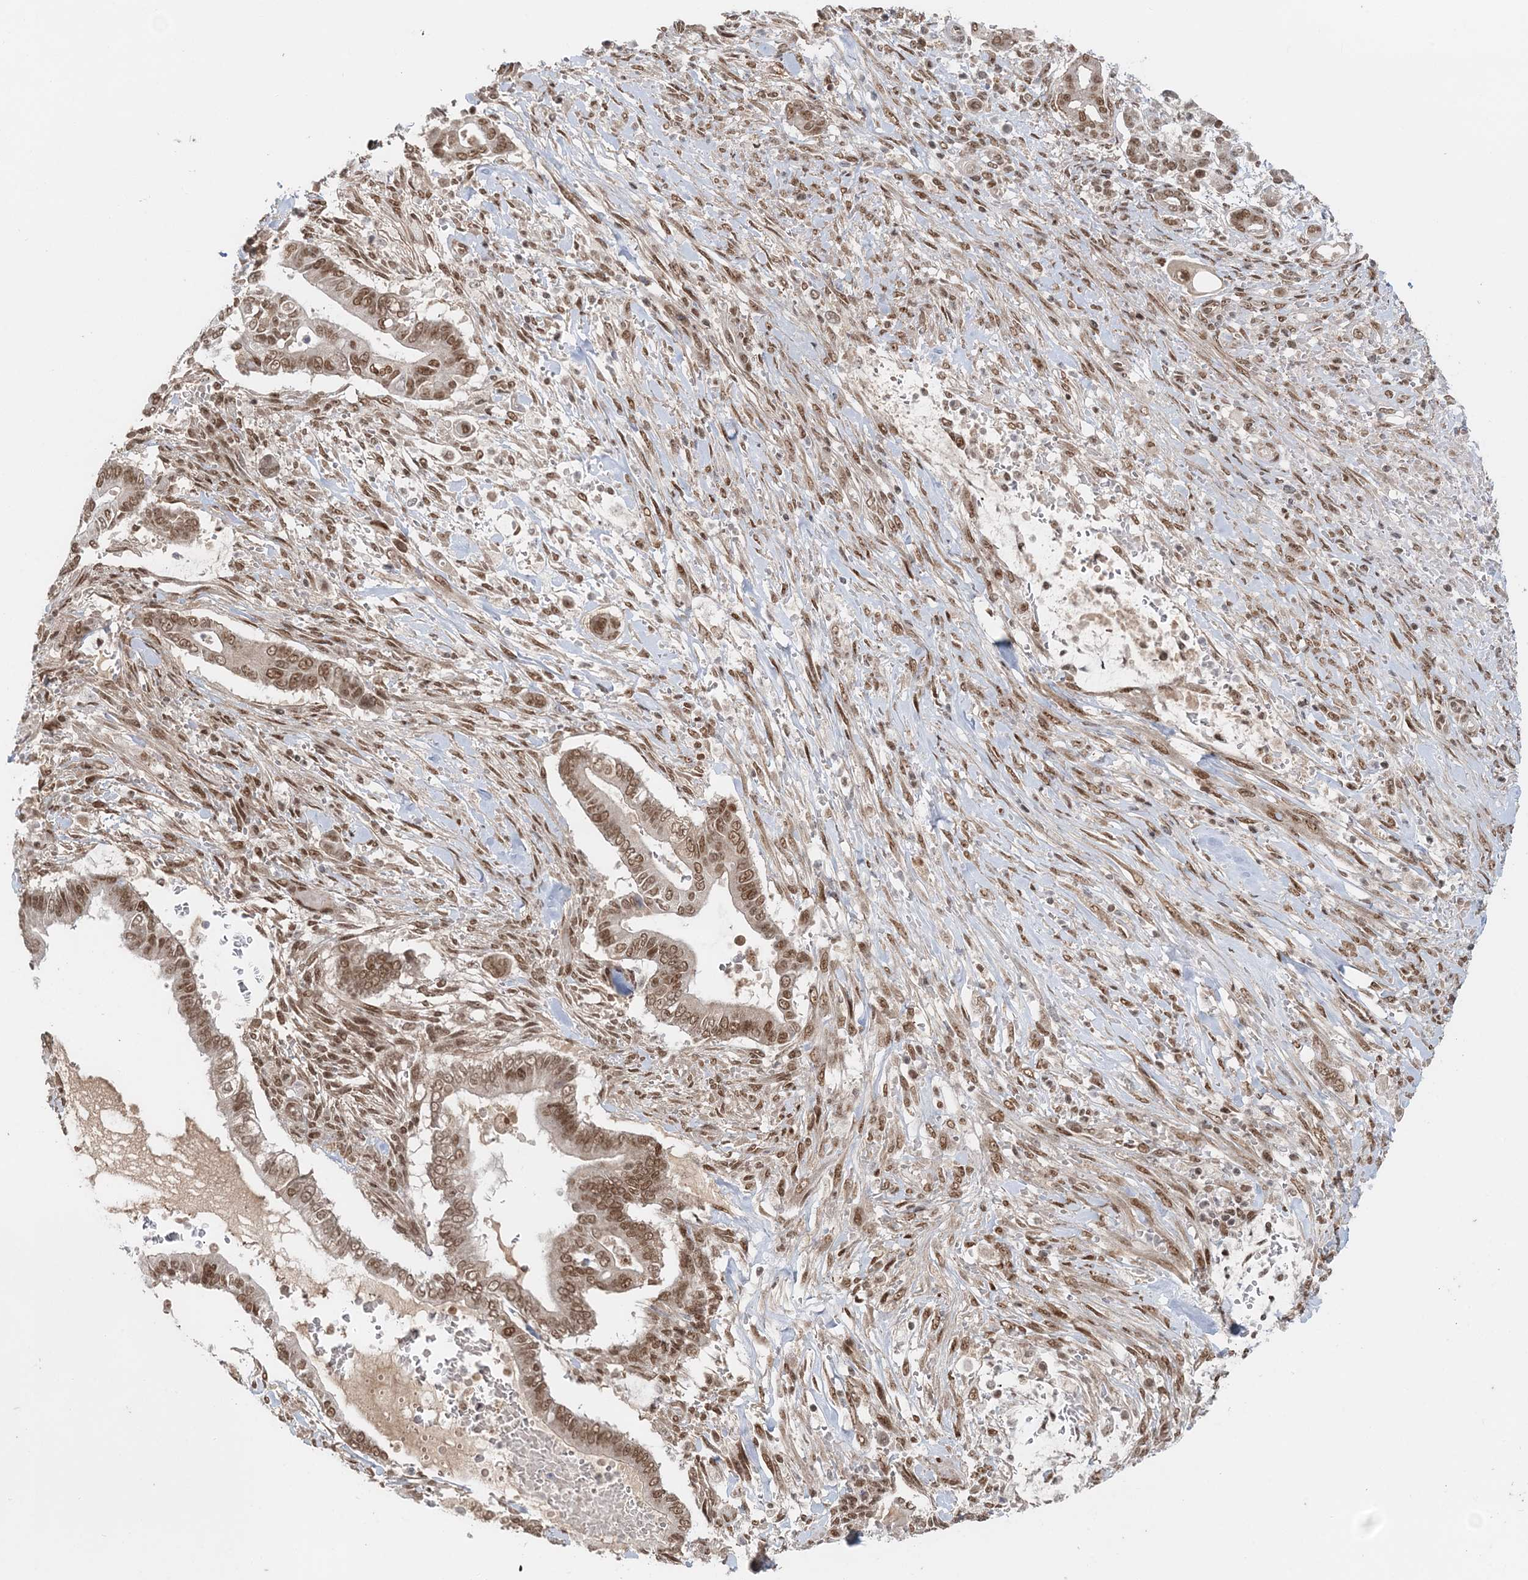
{"staining": {"intensity": "moderate", "quantity": ">75%", "location": "nuclear"}, "tissue": "pancreatic cancer", "cell_type": "Tumor cells", "image_type": "cancer", "snomed": [{"axis": "morphology", "description": "Adenocarcinoma, NOS"}, {"axis": "topography", "description": "Pancreas"}], "caption": "Protein staining by immunohistochemistry exhibits moderate nuclear positivity in approximately >75% of tumor cells in pancreatic cancer.", "gene": "NOA1", "patient": {"sex": "male", "age": 68}}